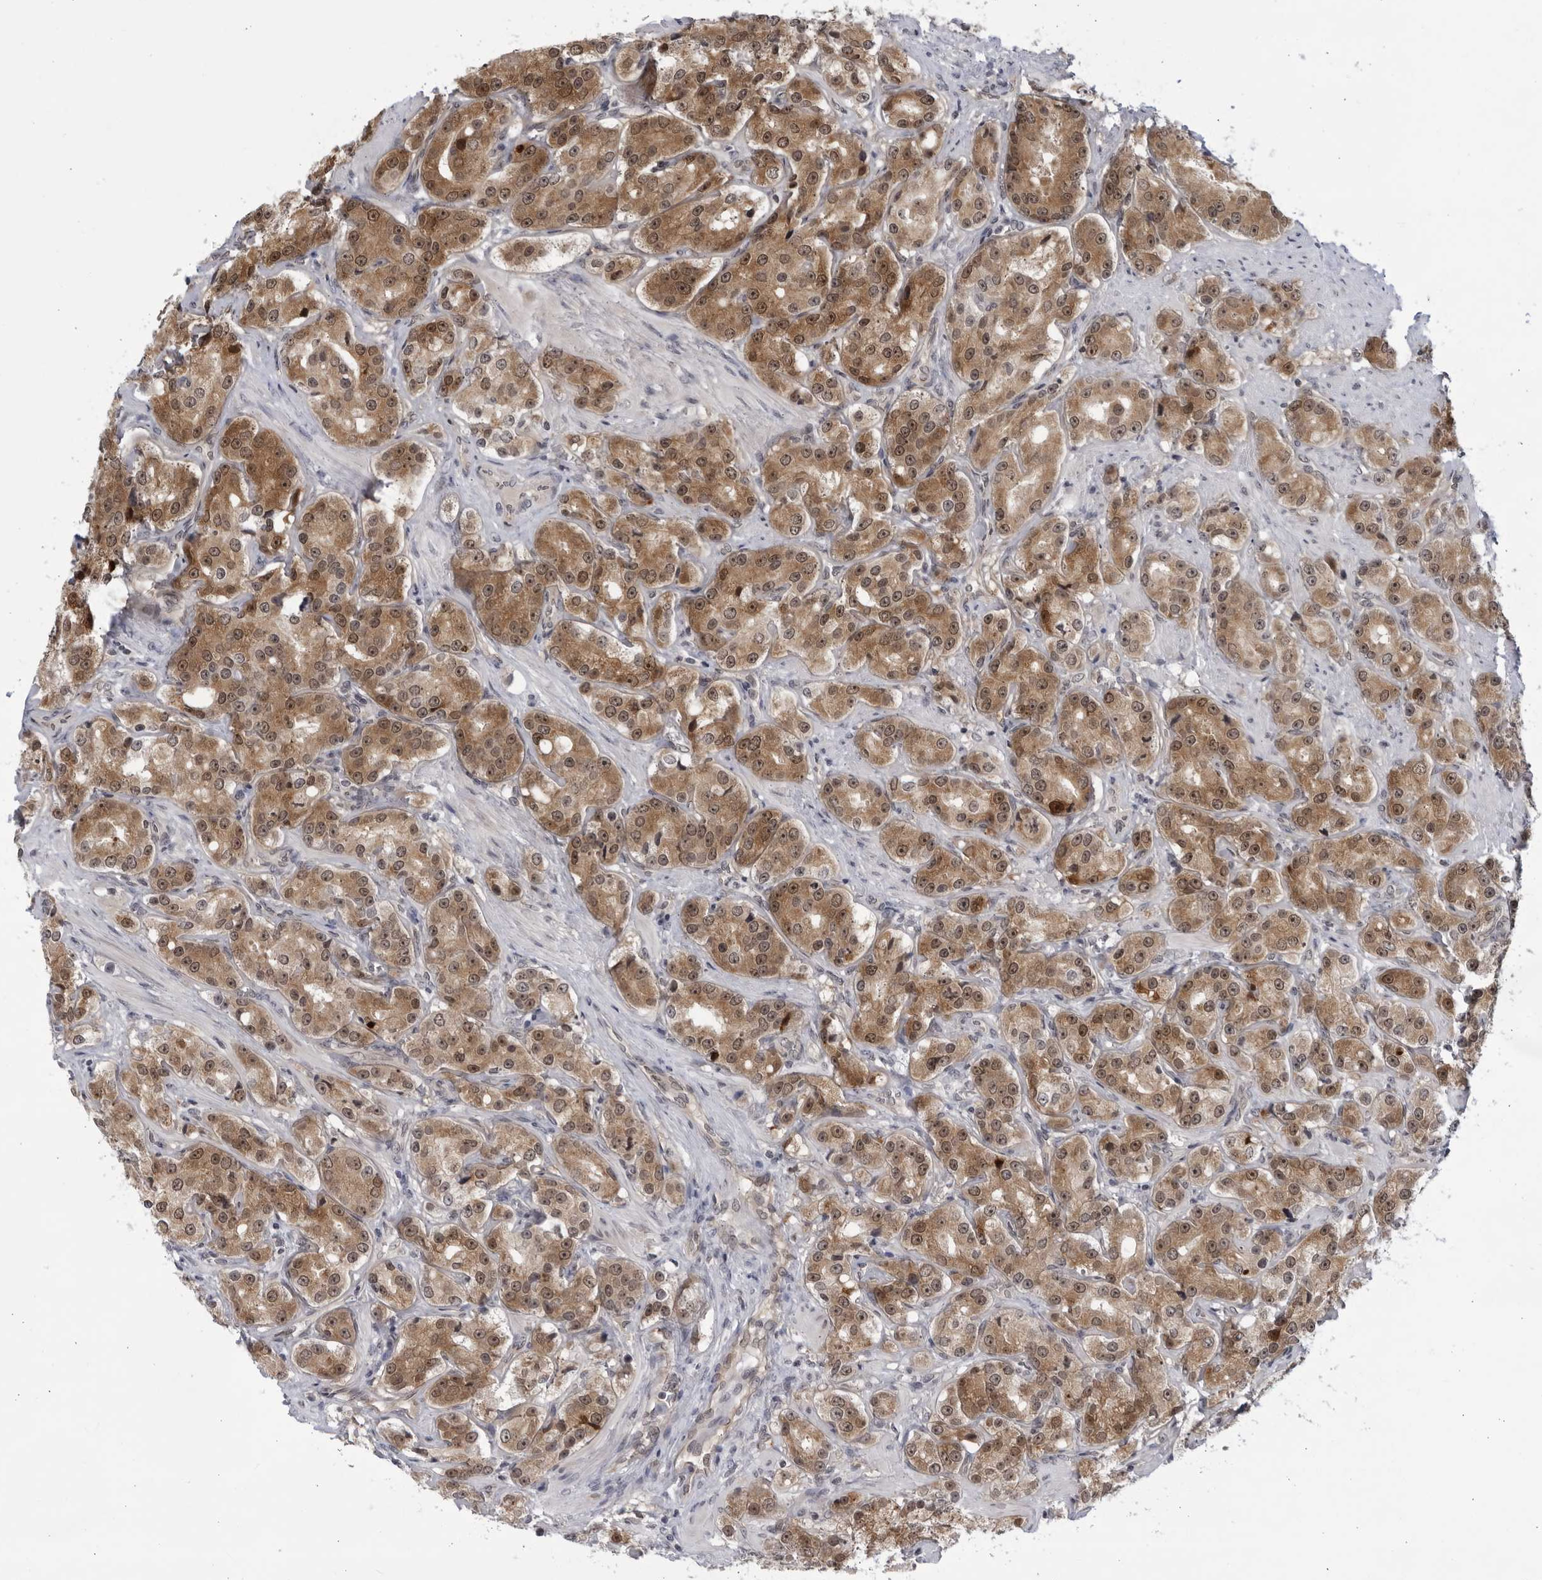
{"staining": {"intensity": "moderate", "quantity": ">75%", "location": "cytoplasmic/membranous,nuclear"}, "tissue": "prostate cancer", "cell_type": "Tumor cells", "image_type": "cancer", "snomed": [{"axis": "morphology", "description": "Adenocarcinoma, High grade"}, {"axis": "topography", "description": "Prostate"}], "caption": "Immunohistochemistry of prostate cancer (adenocarcinoma (high-grade)) demonstrates medium levels of moderate cytoplasmic/membranous and nuclear expression in about >75% of tumor cells.", "gene": "ITGB3BP", "patient": {"sex": "male", "age": 60}}